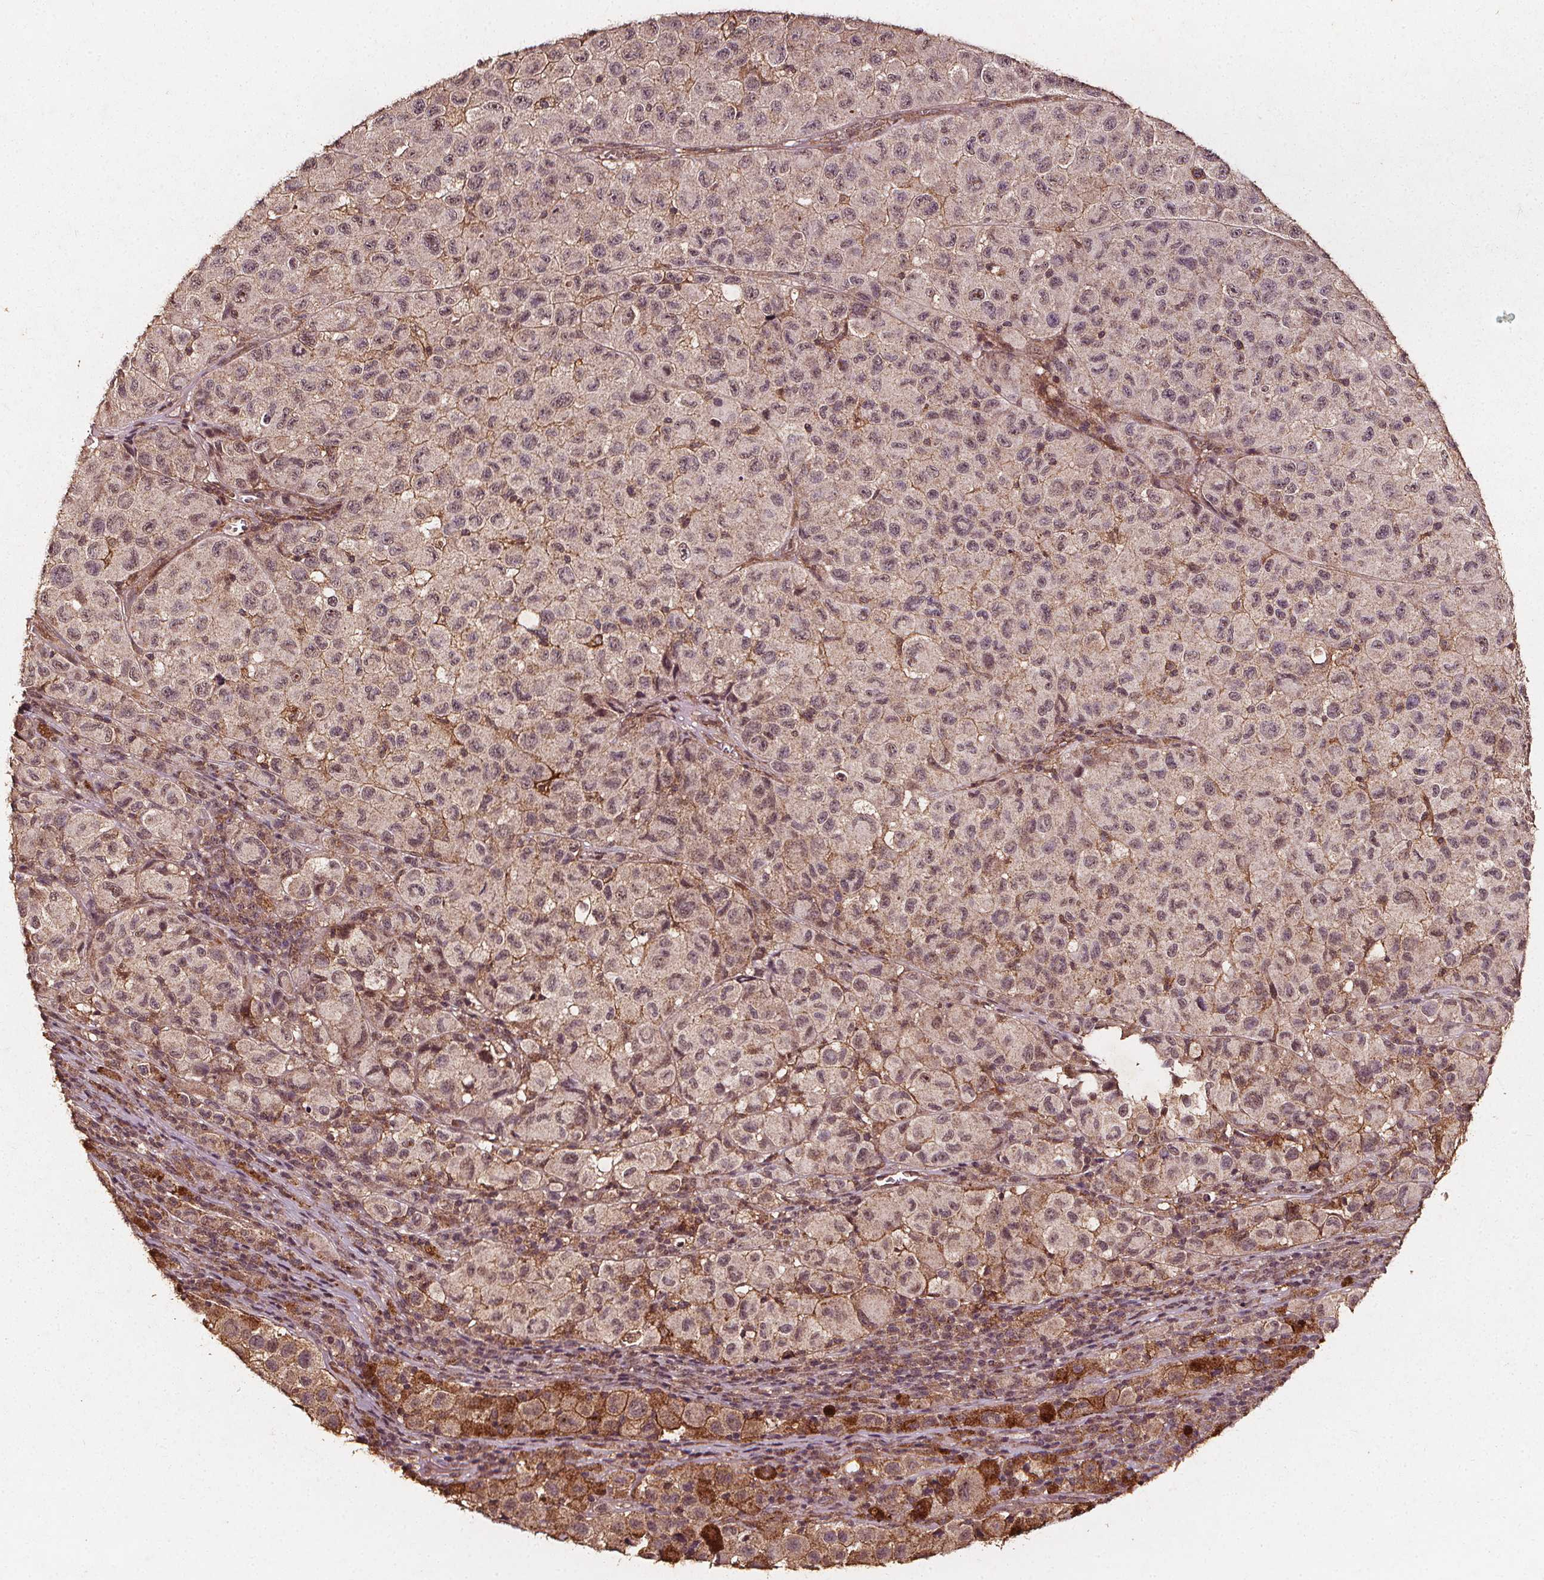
{"staining": {"intensity": "moderate", "quantity": "25%-75%", "location": "cytoplasmic/membranous"}, "tissue": "melanoma", "cell_type": "Tumor cells", "image_type": "cancer", "snomed": [{"axis": "morphology", "description": "Malignant melanoma, NOS"}, {"axis": "topography", "description": "Skin"}], "caption": "Human malignant melanoma stained with a brown dye demonstrates moderate cytoplasmic/membranous positive positivity in about 25%-75% of tumor cells.", "gene": "ABCA1", "patient": {"sex": "male", "age": 93}}